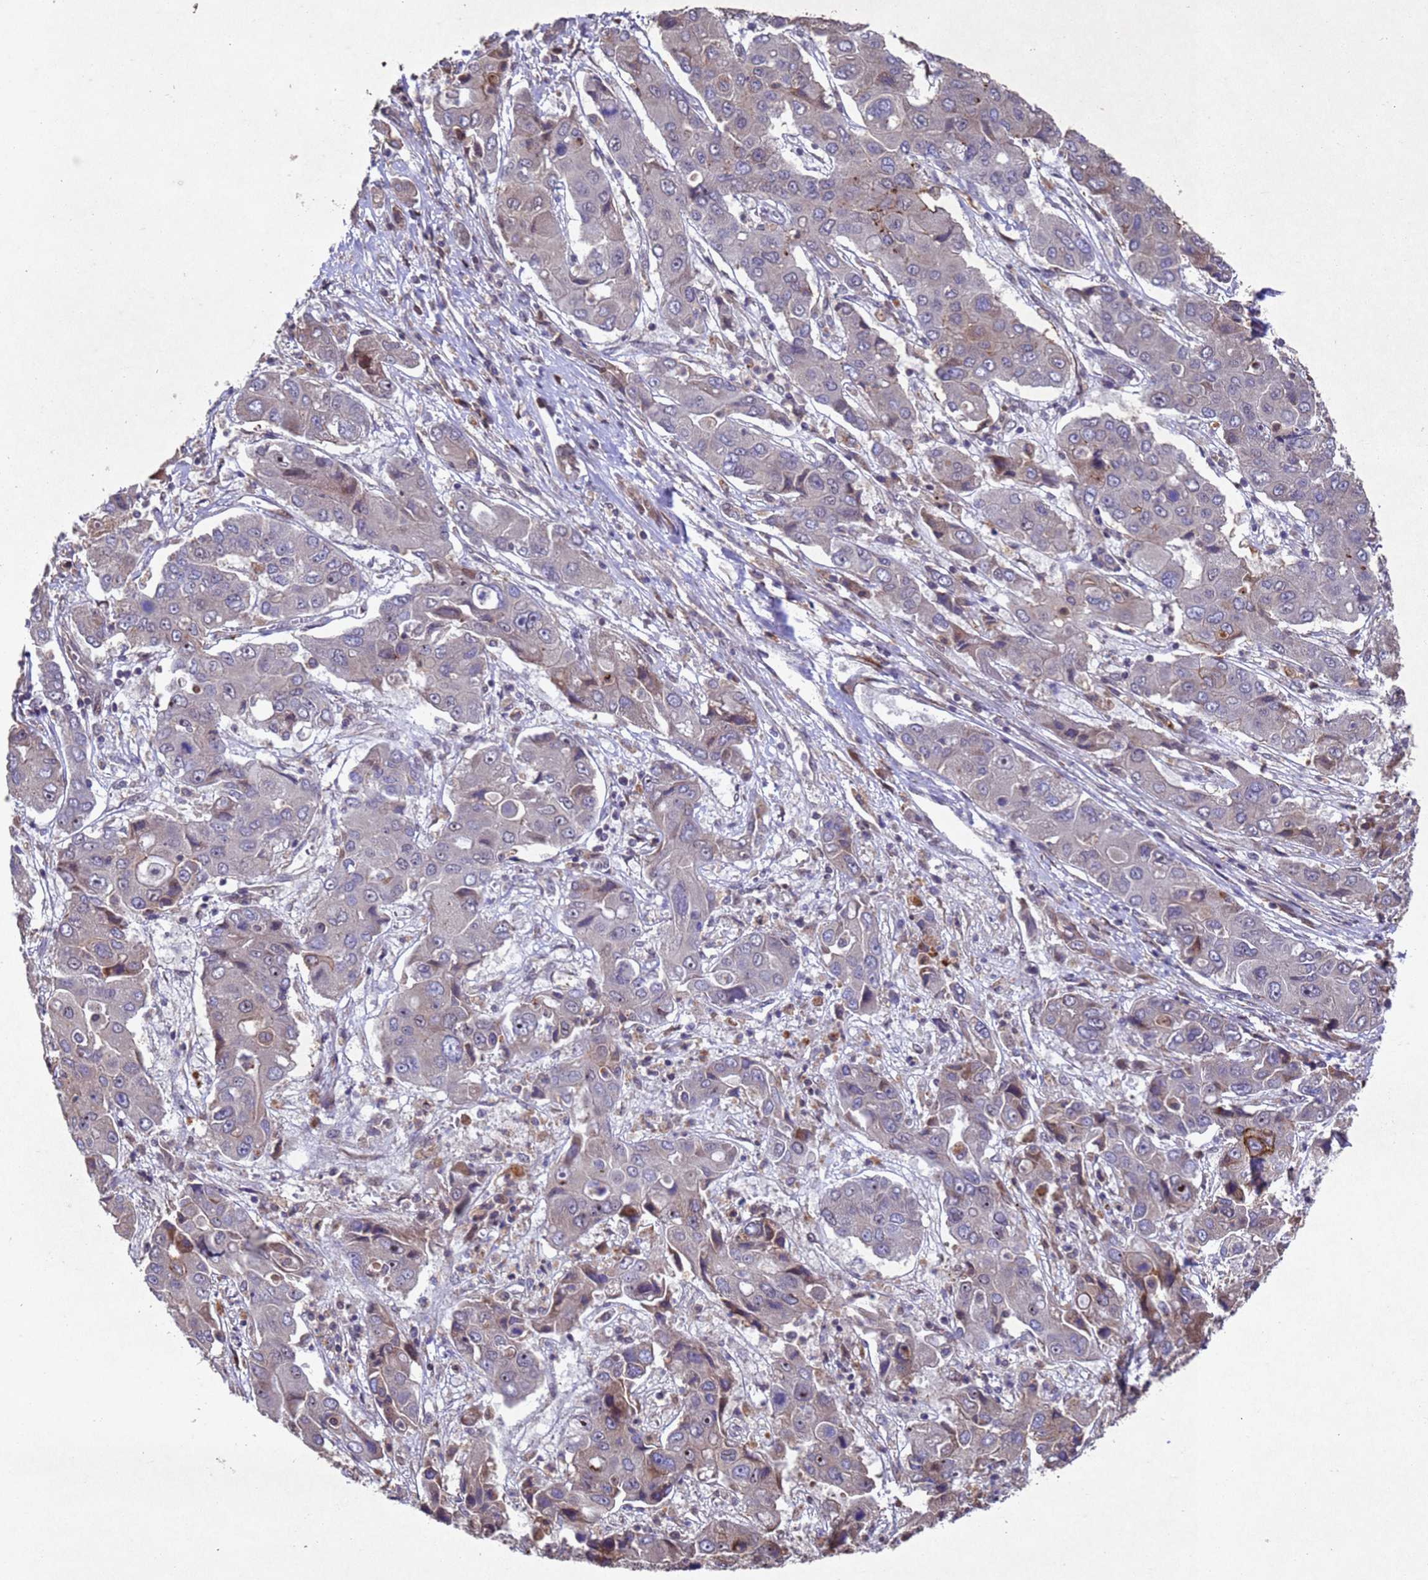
{"staining": {"intensity": "negative", "quantity": "none", "location": "none"}, "tissue": "liver cancer", "cell_type": "Tumor cells", "image_type": "cancer", "snomed": [{"axis": "morphology", "description": "Cholangiocarcinoma"}, {"axis": "topography", "description": "Liver"}], "caption": "Tumor cells are negative for protein expression in human liver cancer (cholangiocarcinoma).", "gene": "TBK1", "patient": {"sex": "male", "age": 67}}